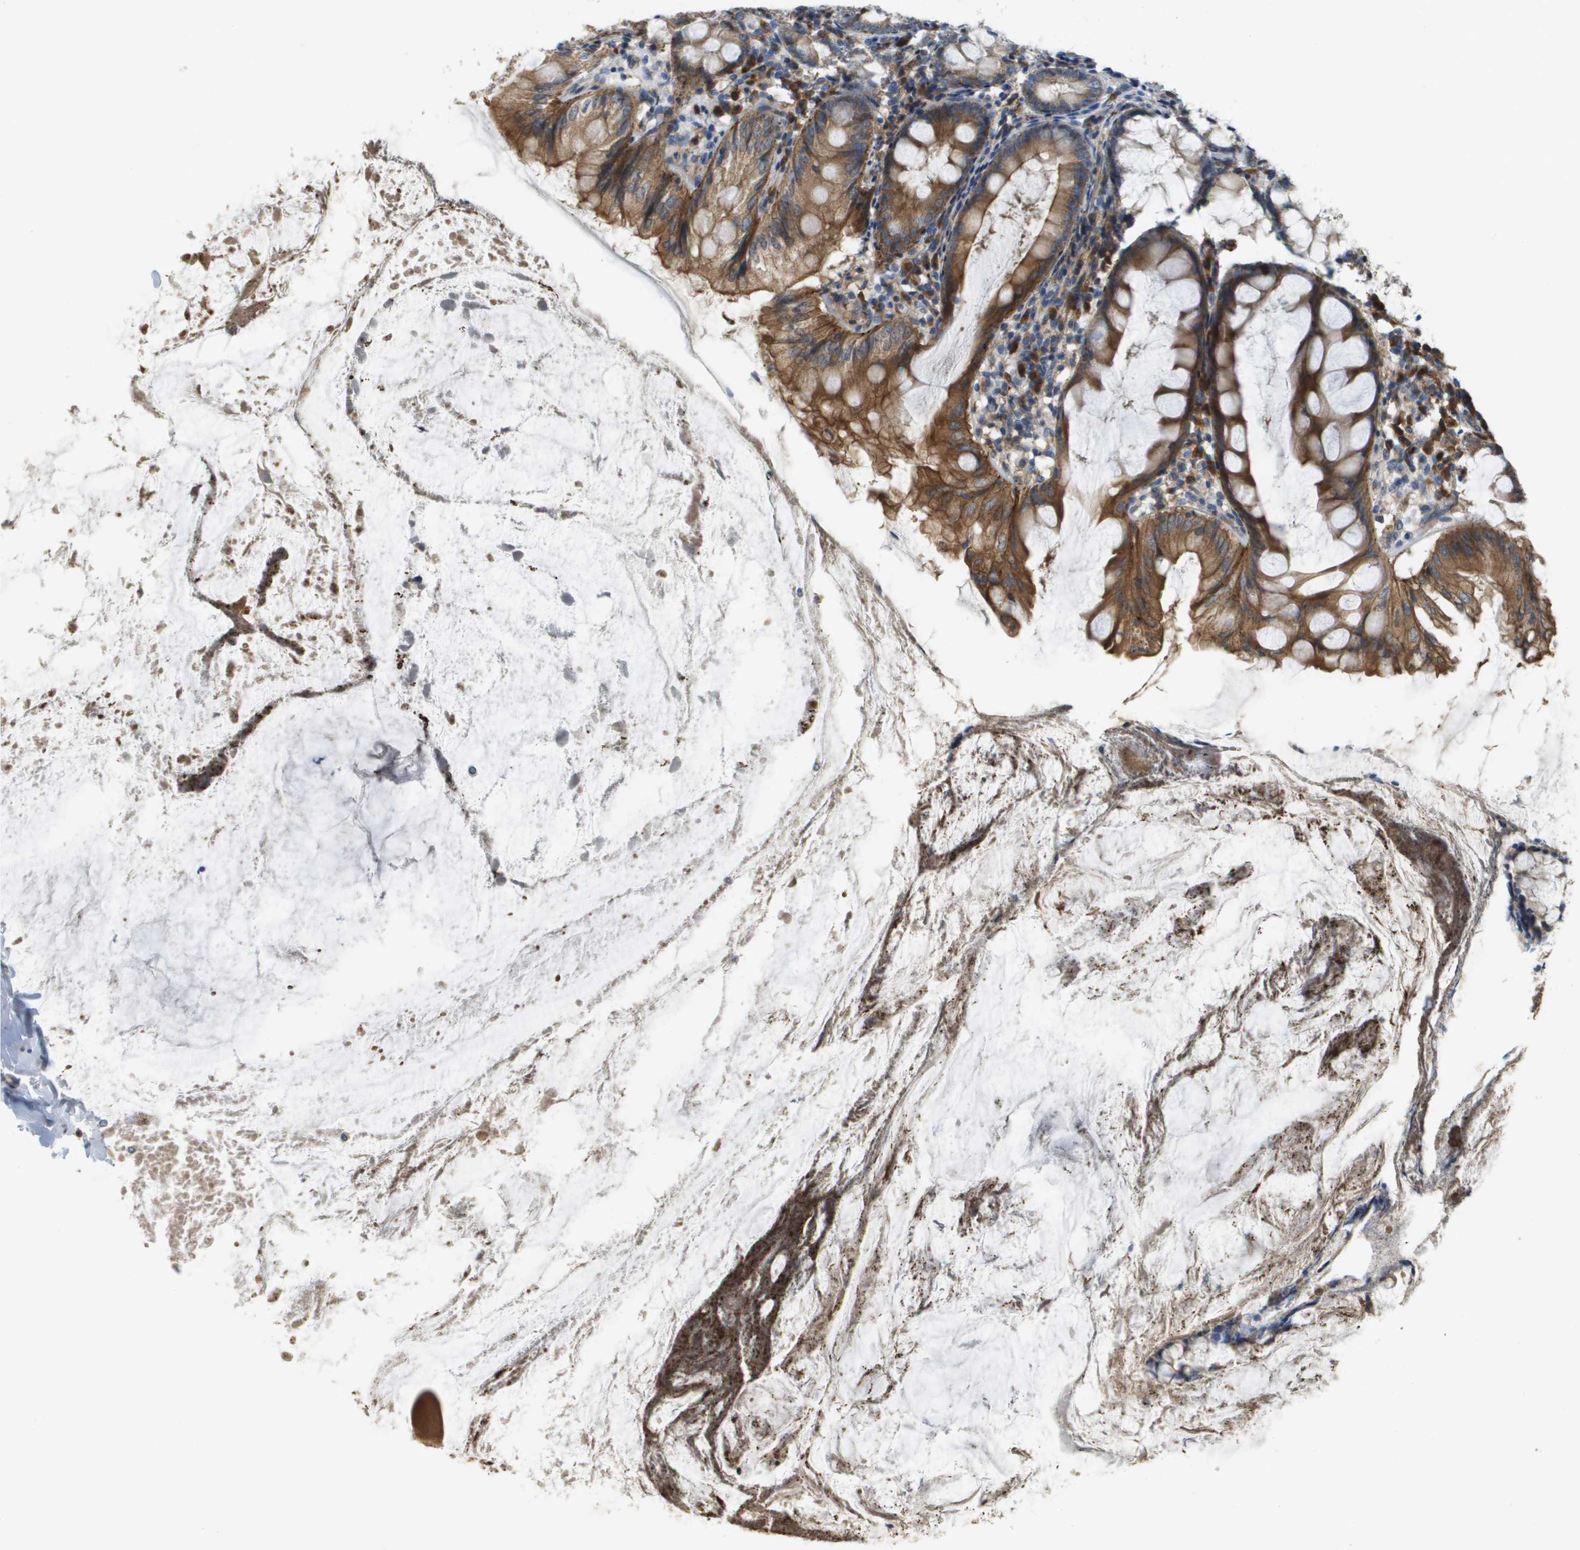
{"staining": {"intensity": "strong", "quantity": ">75%", "location": "cytoplasmic/membranous"}, "tissue": "appendix", "cell_type": "Glandular cells", "image_type": "normal", "snomed": [{"axis": "morphology", "description": "Normal tissue, NOS"}, {"axis": "topography", "description": "Appendix"}], "caption": "Immunohistochemistry (IHC) staining of benign appendix, which displays high levels of strong cytoplasmic/membranous expression in approximately >75% of glandular cells indicating strong cytoplasmic/membranous protein staining. The staining was performed using DAB (brown) for protein detection and nuclei were counterstained in hematoxylin (blue).", "gene": "CASP10", "patient": {"sex": "female", "age": 77}}